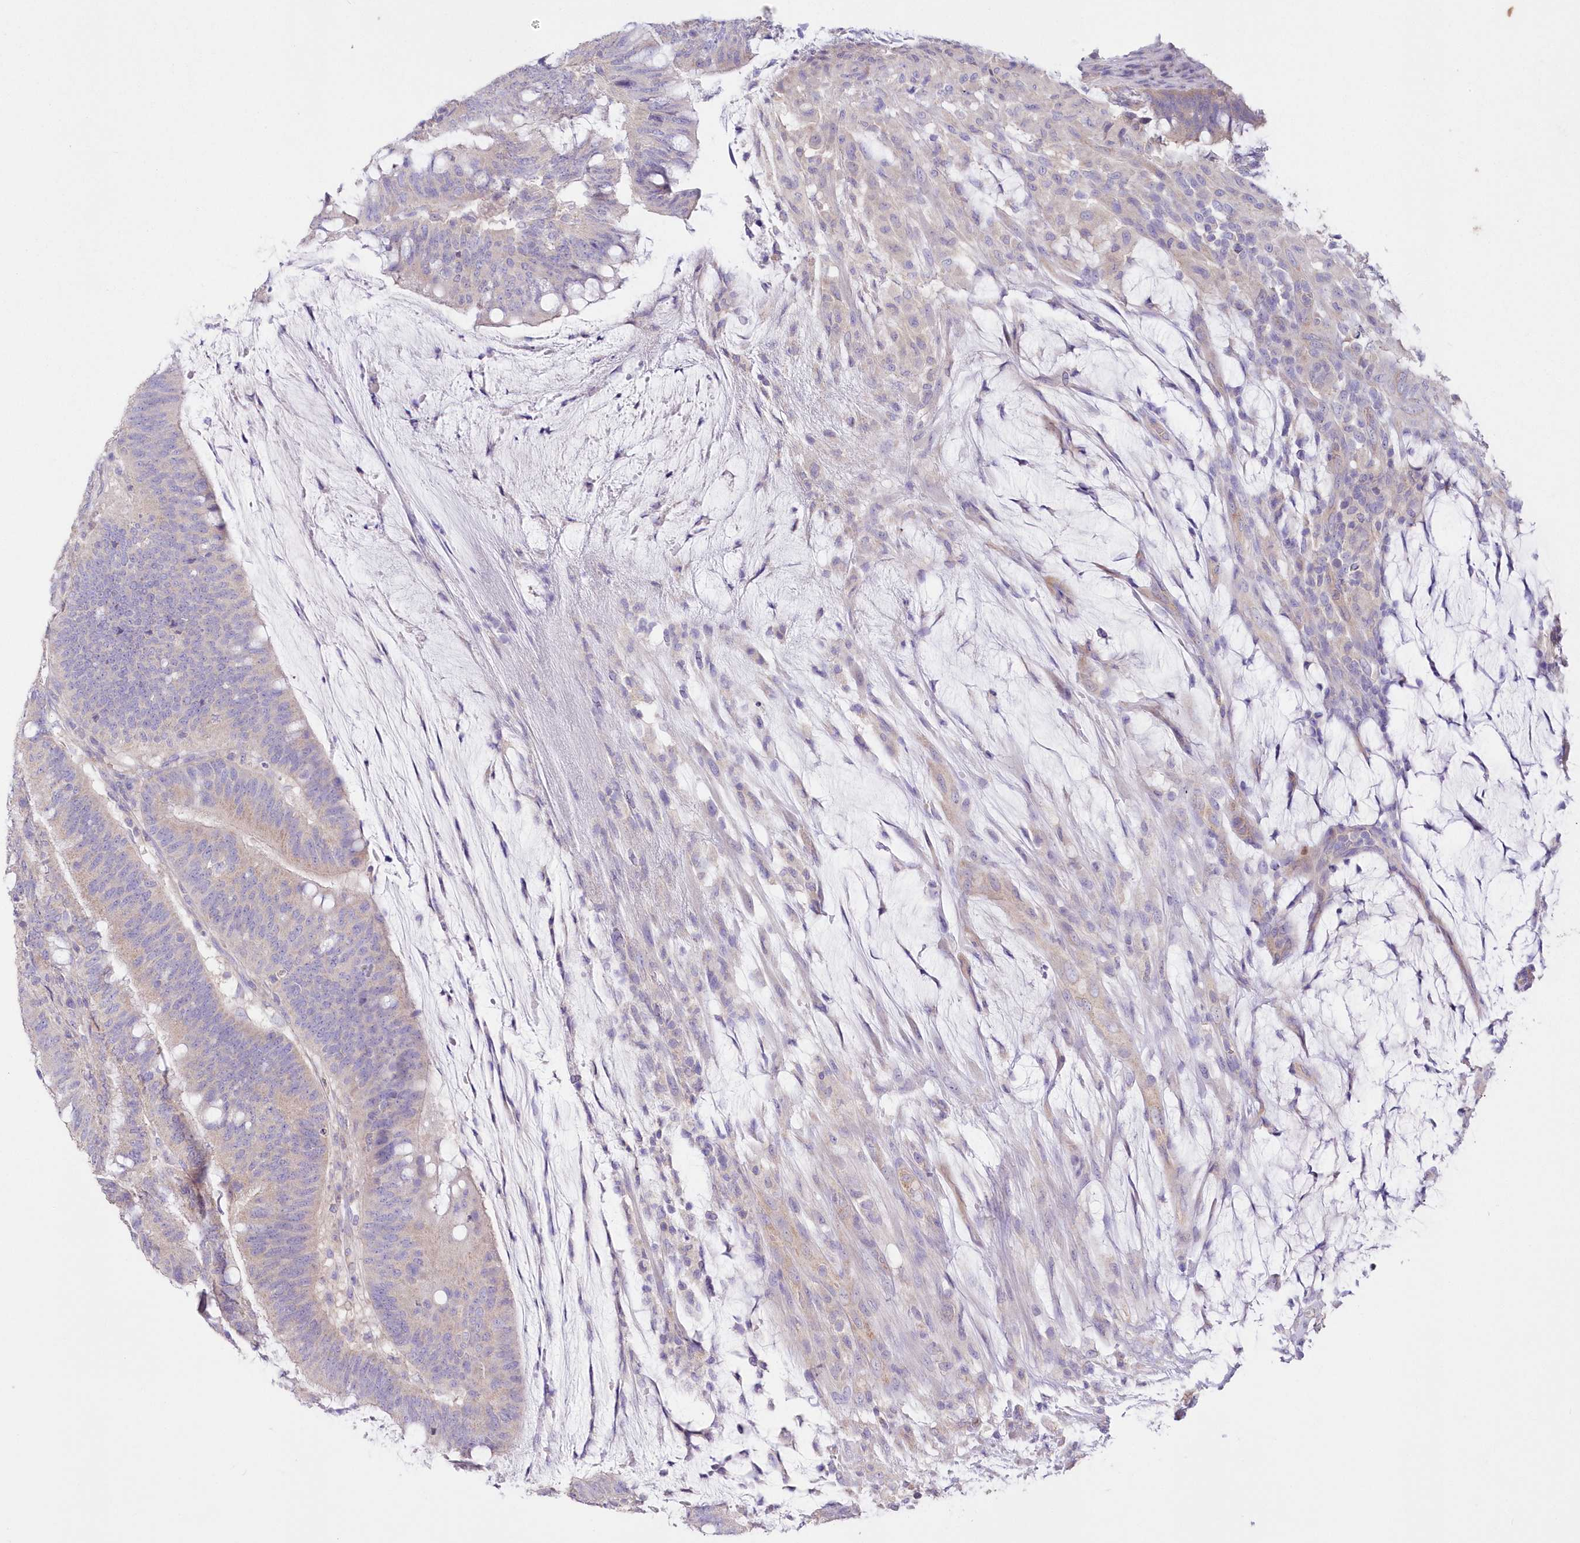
{"staining": {"intensity": "weak", "quantity": "<25%", "location": "cytoplasmic/membranous"}, "tissue": "colorectal cancer", "cell_type": "Tumor cells", "image_type": "cancer", "snomed": [{"axis": "morphology", "description": "Adenocarcinoma, NOS"}, {"axis": "topography", "description": "Colon"}], "caption": "The immunohistochemistry photomicrograph has no significant staining in tumor cells of colorectal adenocarcinoma tissue.", "gene": "ITSN2", "patient": {"sex": "female", "age": 66}}